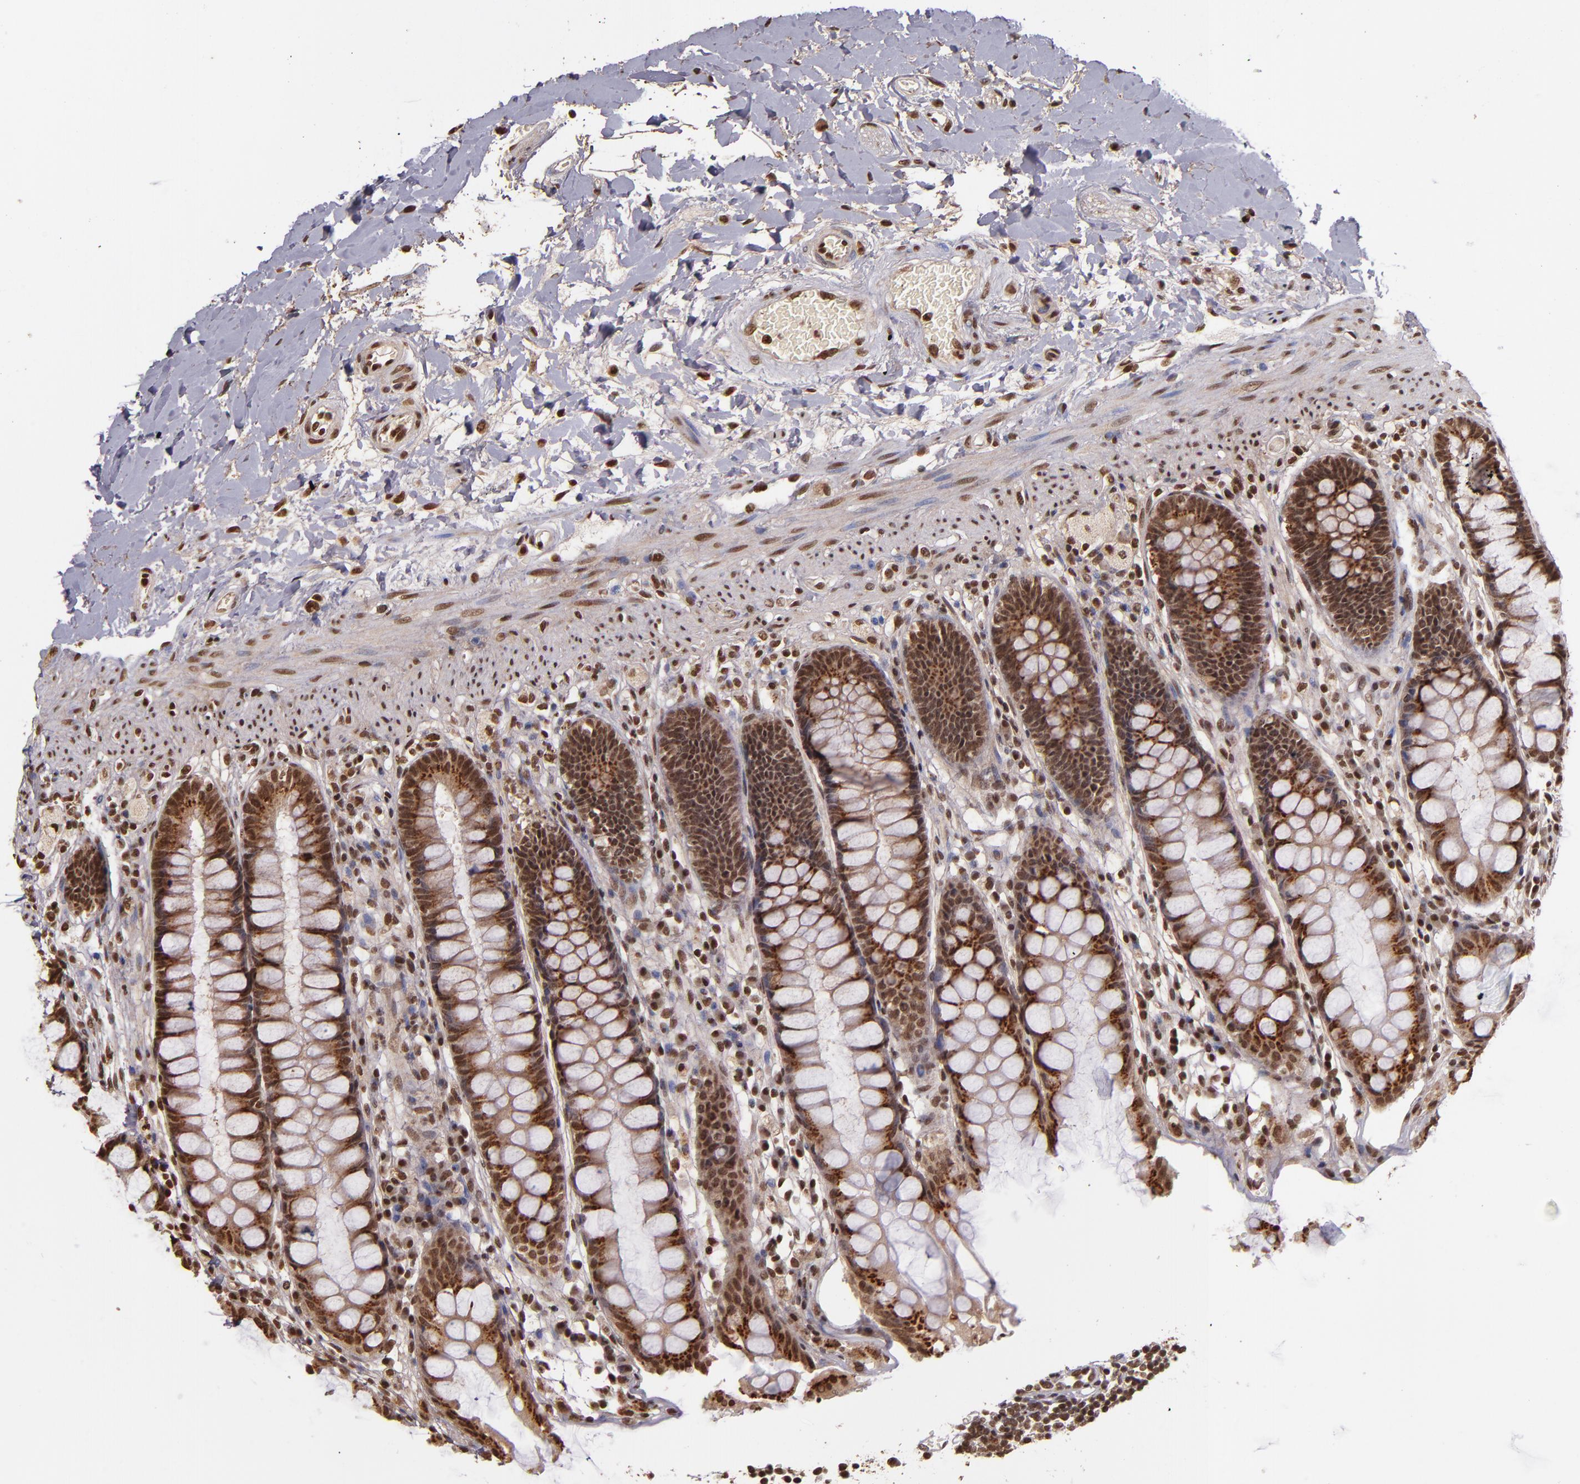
{"staining": {"intensity": "strong", "quantity": ">75%", "location": "cytoplasmic/membranous,nuclear"}, "tissue": "rectum", "cell_type": "Glandular cells", "image_type": "normal", "snomed": [{"axis": "morphology", "description": "Normal tissue, NOS"}, {"axis": "topography", "description": "Rectum"}], "caption": "Immunohistochemistry (IHC) (DAB (3,3'-diaminobenzidine)) staining of normal rectum exhibits strong cytoplasmic/membranous,nuclear protein expression in approximately >75% of glandular cells. The protein is shown in brown color, while the nuclei are stained blue.", "gene": "CUL3", "patient": {"sex": "female", "age": 46}}